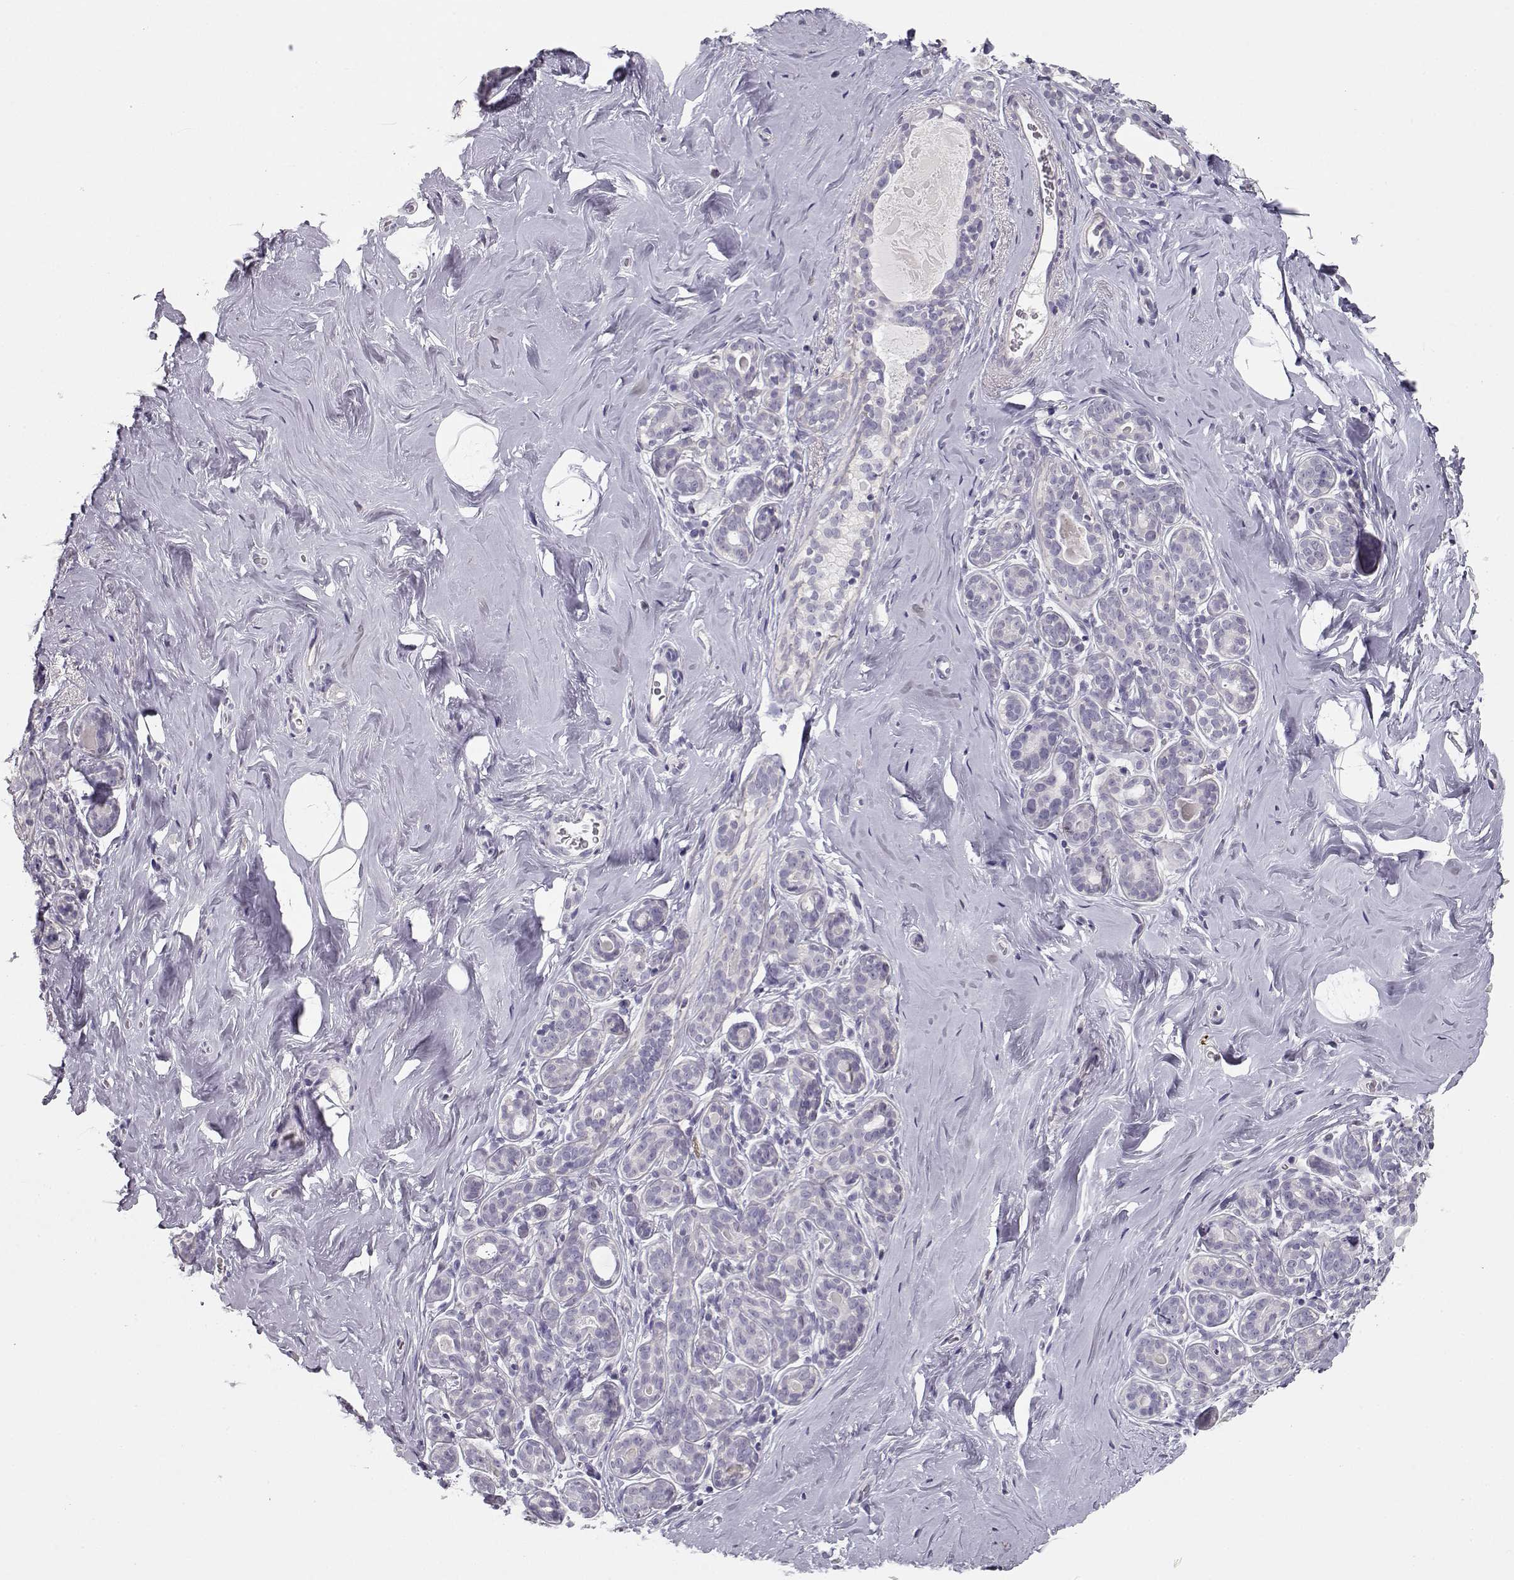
{"staining": {"intensity": "negative", "quantity": "none", "location": "none"}, "tissue": "breast", "cell_type": "Adipocytes", "image_type": "normal", "snomed": [{"axis": "morphology", "description": "Normal tissue, NOS"}, {"axis": "topography", "description": "Skin"}, {"axis": "topography", "description": "Breast"}], "caption": "Protein analysis of normal breast demonstrates no significant expression in adipocytes. Nuclei are stained in blue.", "gene": "NUTM1", "patient": {"sex": "female", "age": 43}}